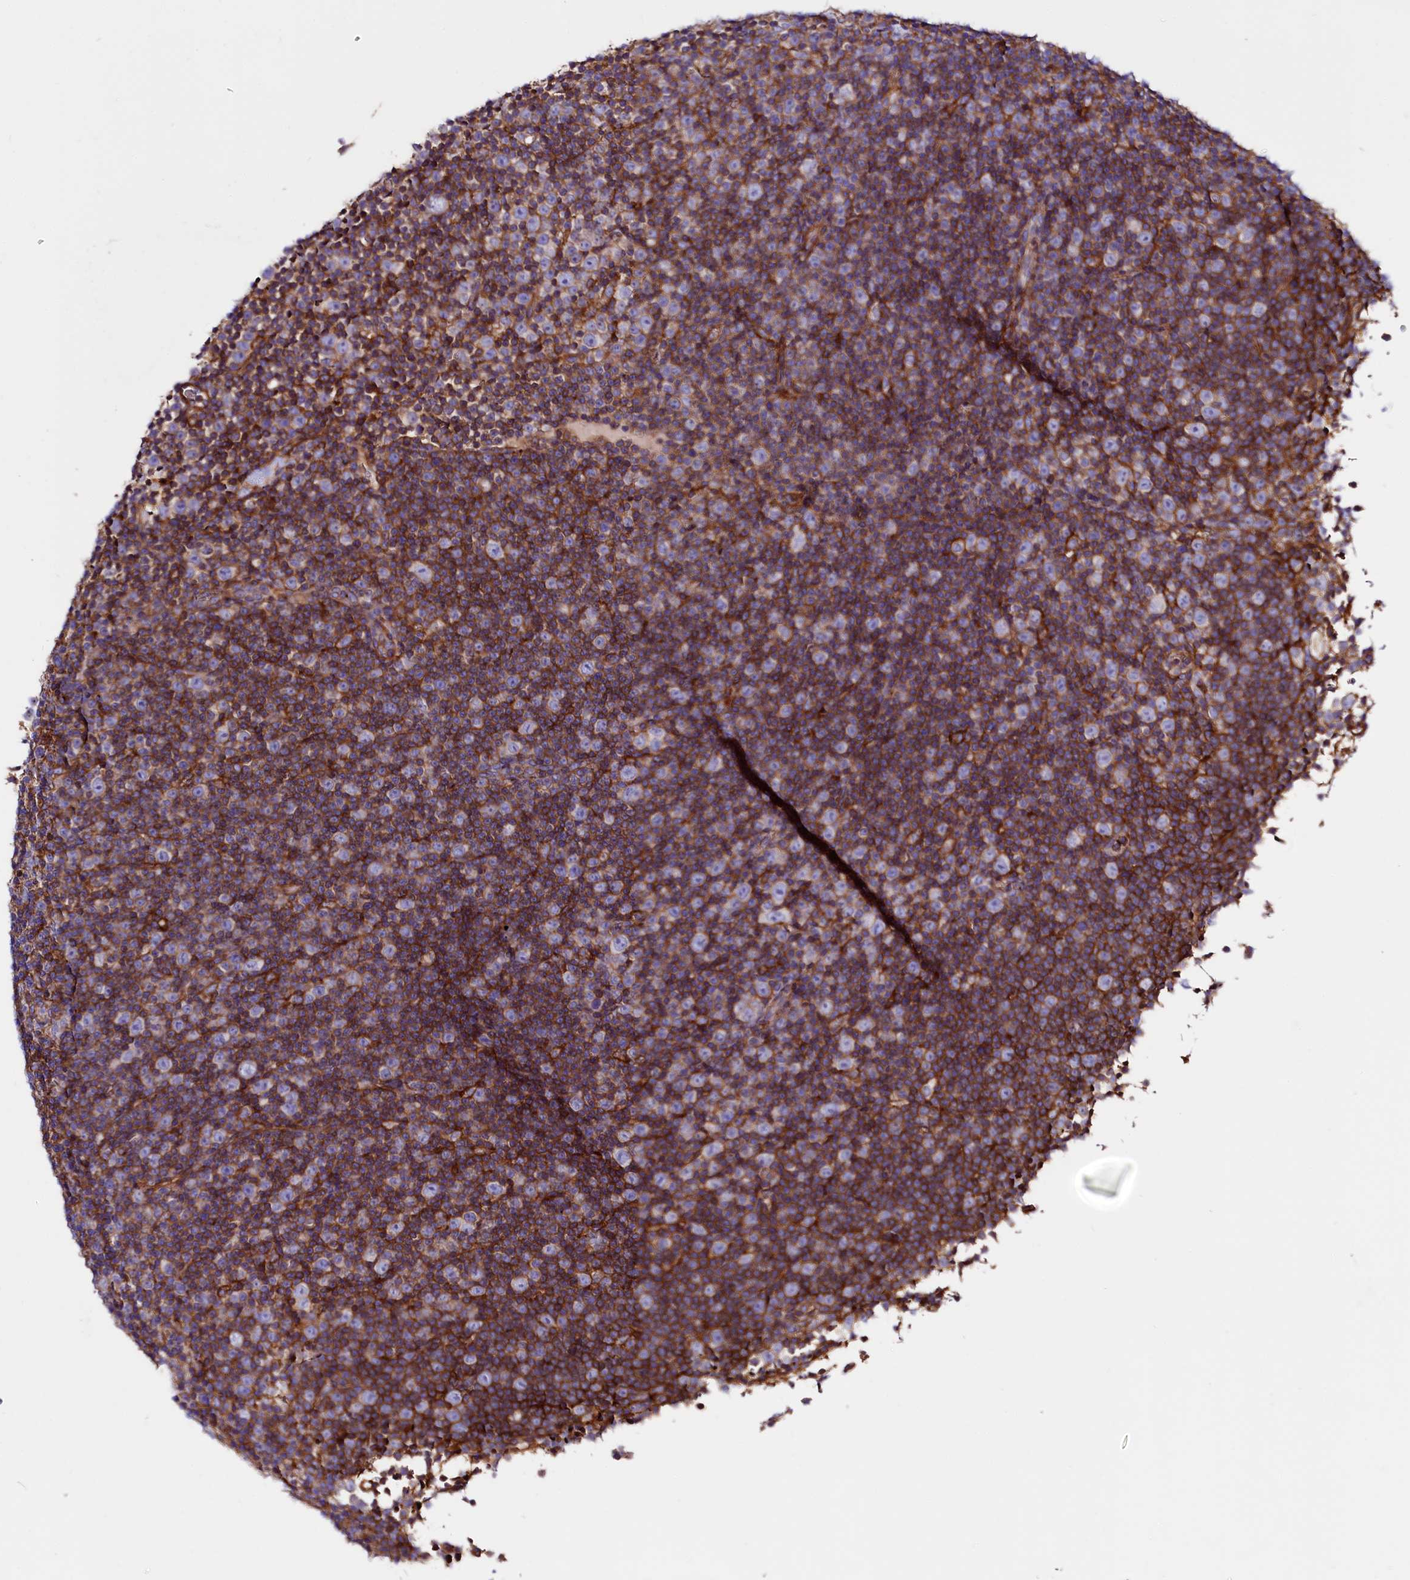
{"staining": {"intensity": "negative", "quantity": "none", "location": "none"}, "tissue": "lymphoma", "cell_type": "Tumor cells", "image_type": "cancer", "snomed": [{"axis": "morphology", "description": "Malignant lymphoma, non-Hodgkin's type, Low grade"}, {"axis": "topography", "description": "Lymph node"}], "caption": "High magnification brightfield microscopy of lymphoma stained with DAB (3,3'-diaminobenzidine) (brown) and counterstained with hematoxylin (blue): tumor cells show no significant positivity.", "gene": "ANO6", "patient": {"sex": "female", "age": 67}}